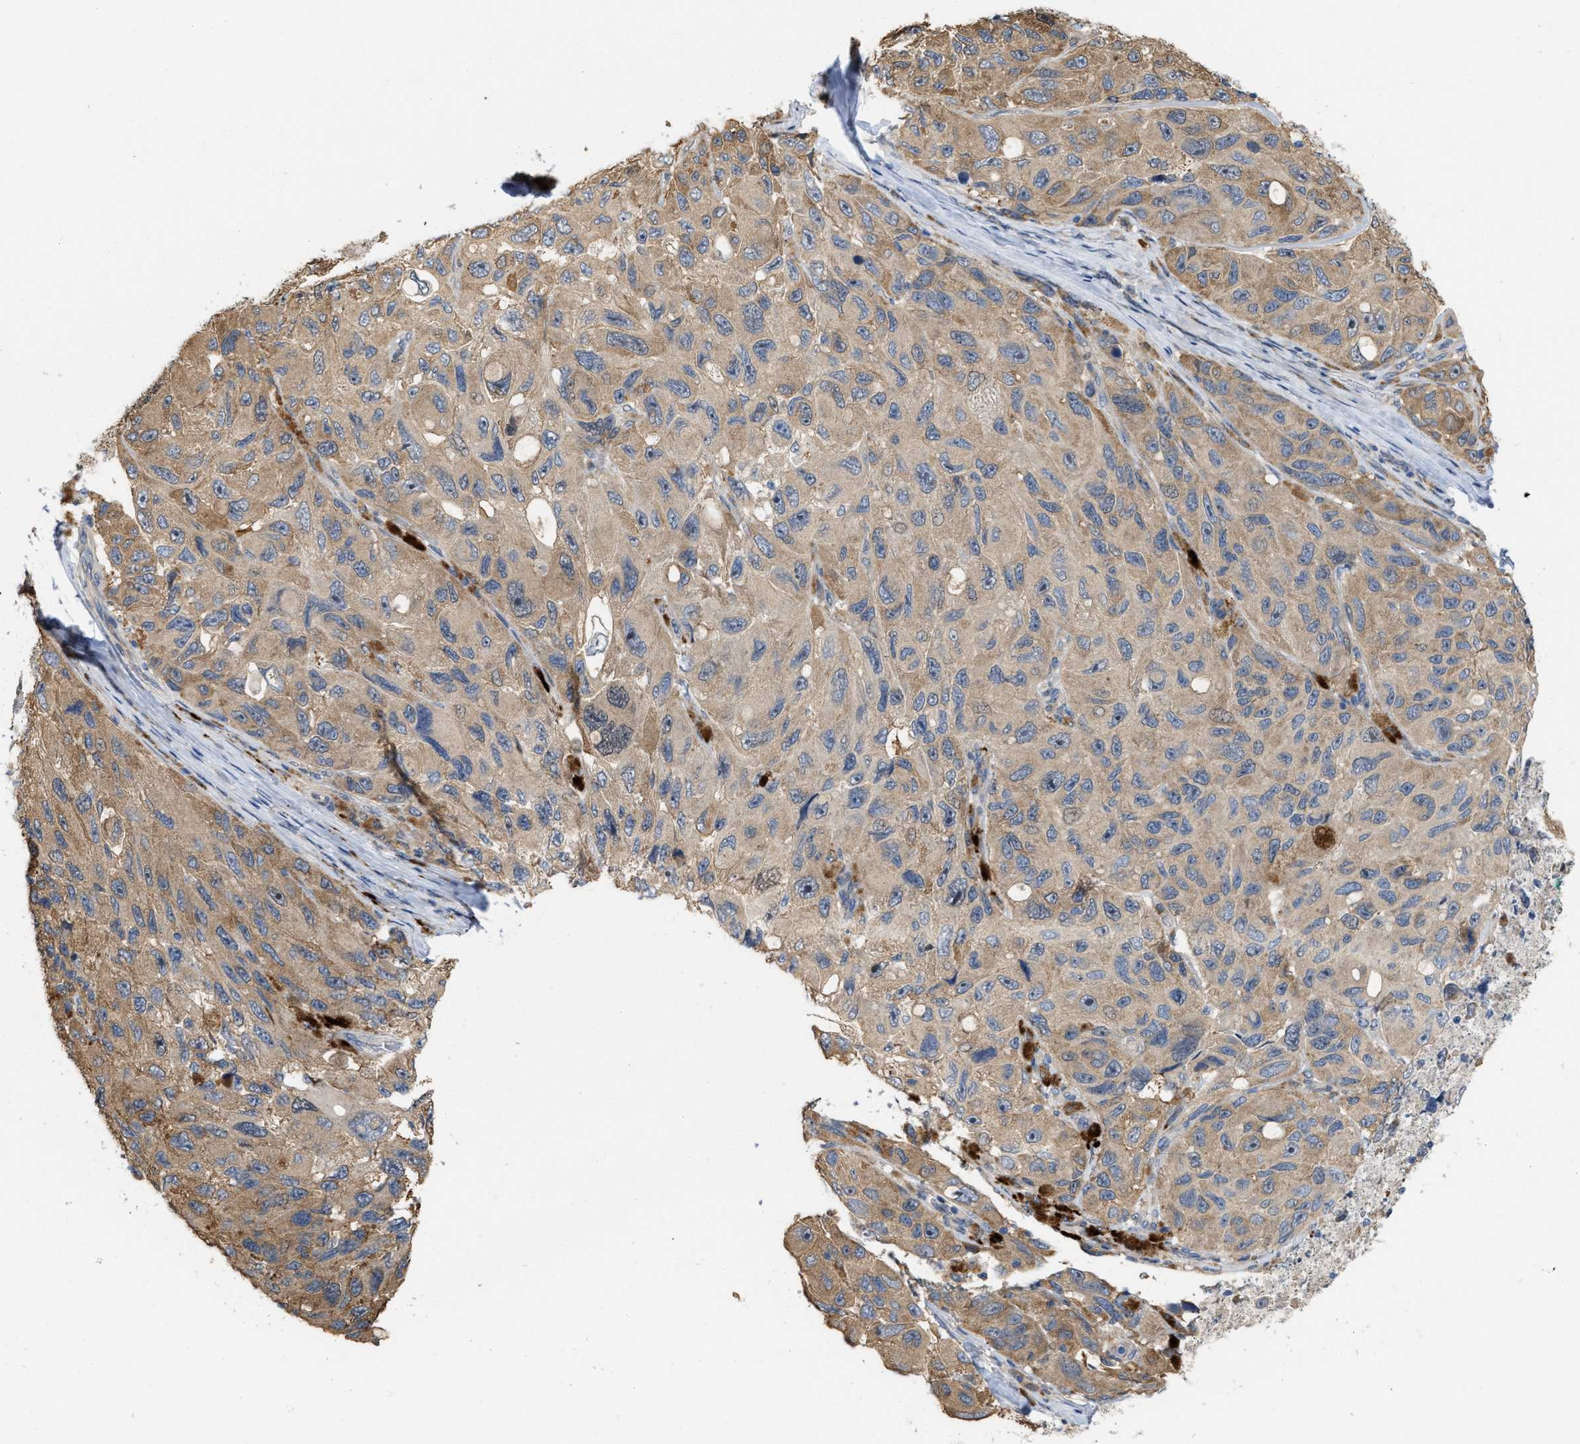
{"staining": {"intensity": "moderate", "quantity": ">75%", "location": "cytoplasmic/membranous"}, "tissue": "melanoma", "cell_type": "Tumor cells", "image_type": "cancer", "snomed": [{"axis": "morphology", "description": "Malignant melanoma, NOS"}, {"axis": "topography", "description": "Skin"}], "caption": "A micrograph of melanoma stained for a protein exhibits moderate cytoplasmic/membranous brown staining in tumor cells. The staining was performed using DAB (3,3'-diaminobenzidine), with brown indicating positive protein expression. Nuclei are stained blue with hematoxylin.", "gene": "CSNK1A1", "patient": {"sex": "female", "age": 73}}